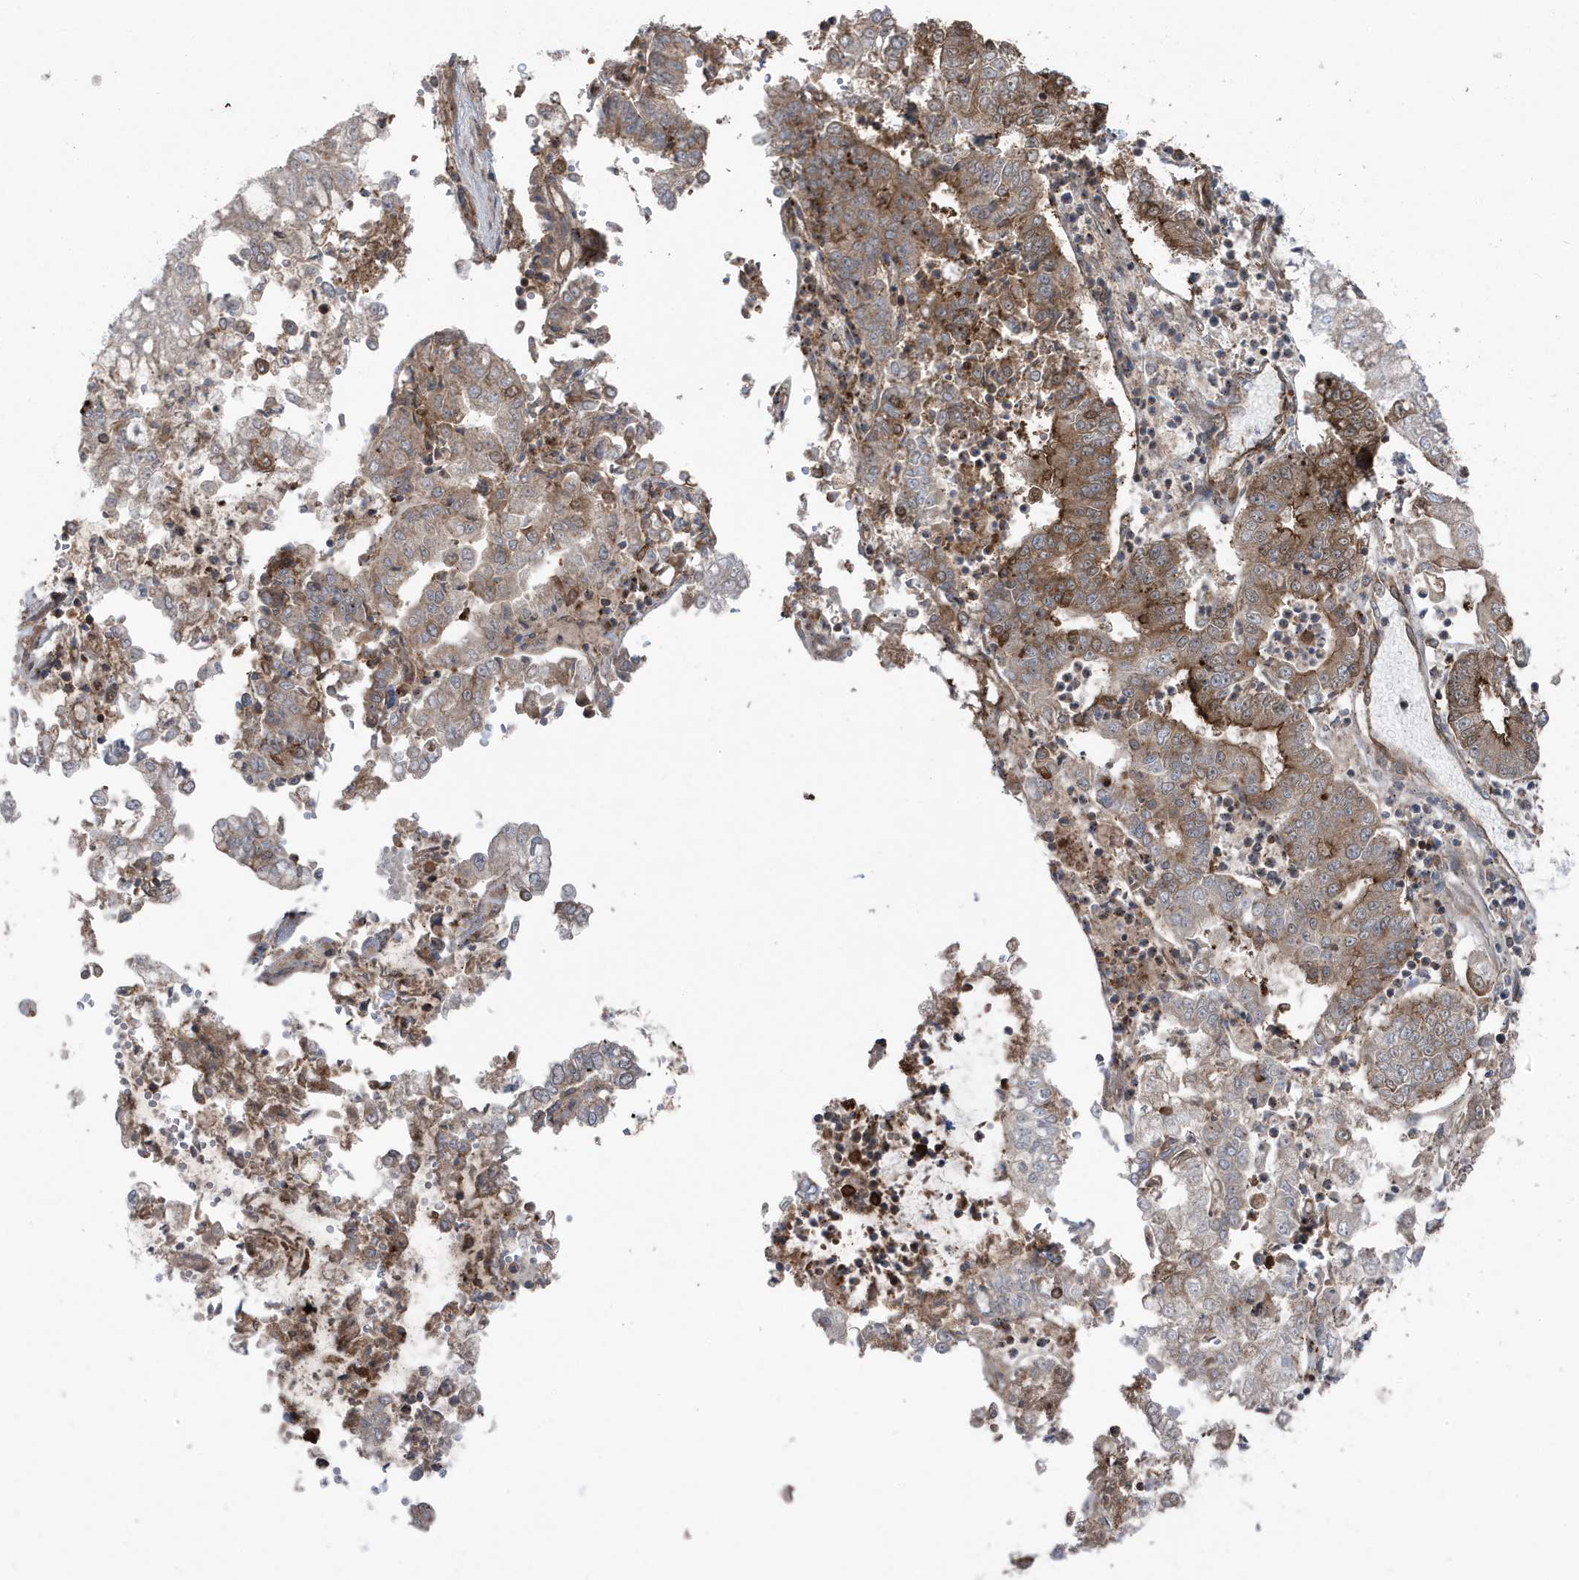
{"staining": {"intensity": "moderate", "quantity": ">75%", "location": "cytoplasmic/membranous"}, "tissue": "stomach cancer", "cell_type": "Tumor cells", "image_type": "cancer", "snomed": [{"axis": "morphology", "description": "Adenocarcinoma, NOS"}, {"axis": "topography", "description": "Stomach"}], "caption": "Immunohistochemistry histopathology image of neoplastic tissue: human stomach cancer (adenocarcinoma) stained using immunohistochemistry shows medium levels of moderate protein expression localized specifically in the cytoplasmic/membranous of tumor cells, appearing as a cytoplasmic/membranous brown color.", "gene": "MAPK1IP1L", "patient": {"sex": "male", "age": 76}}